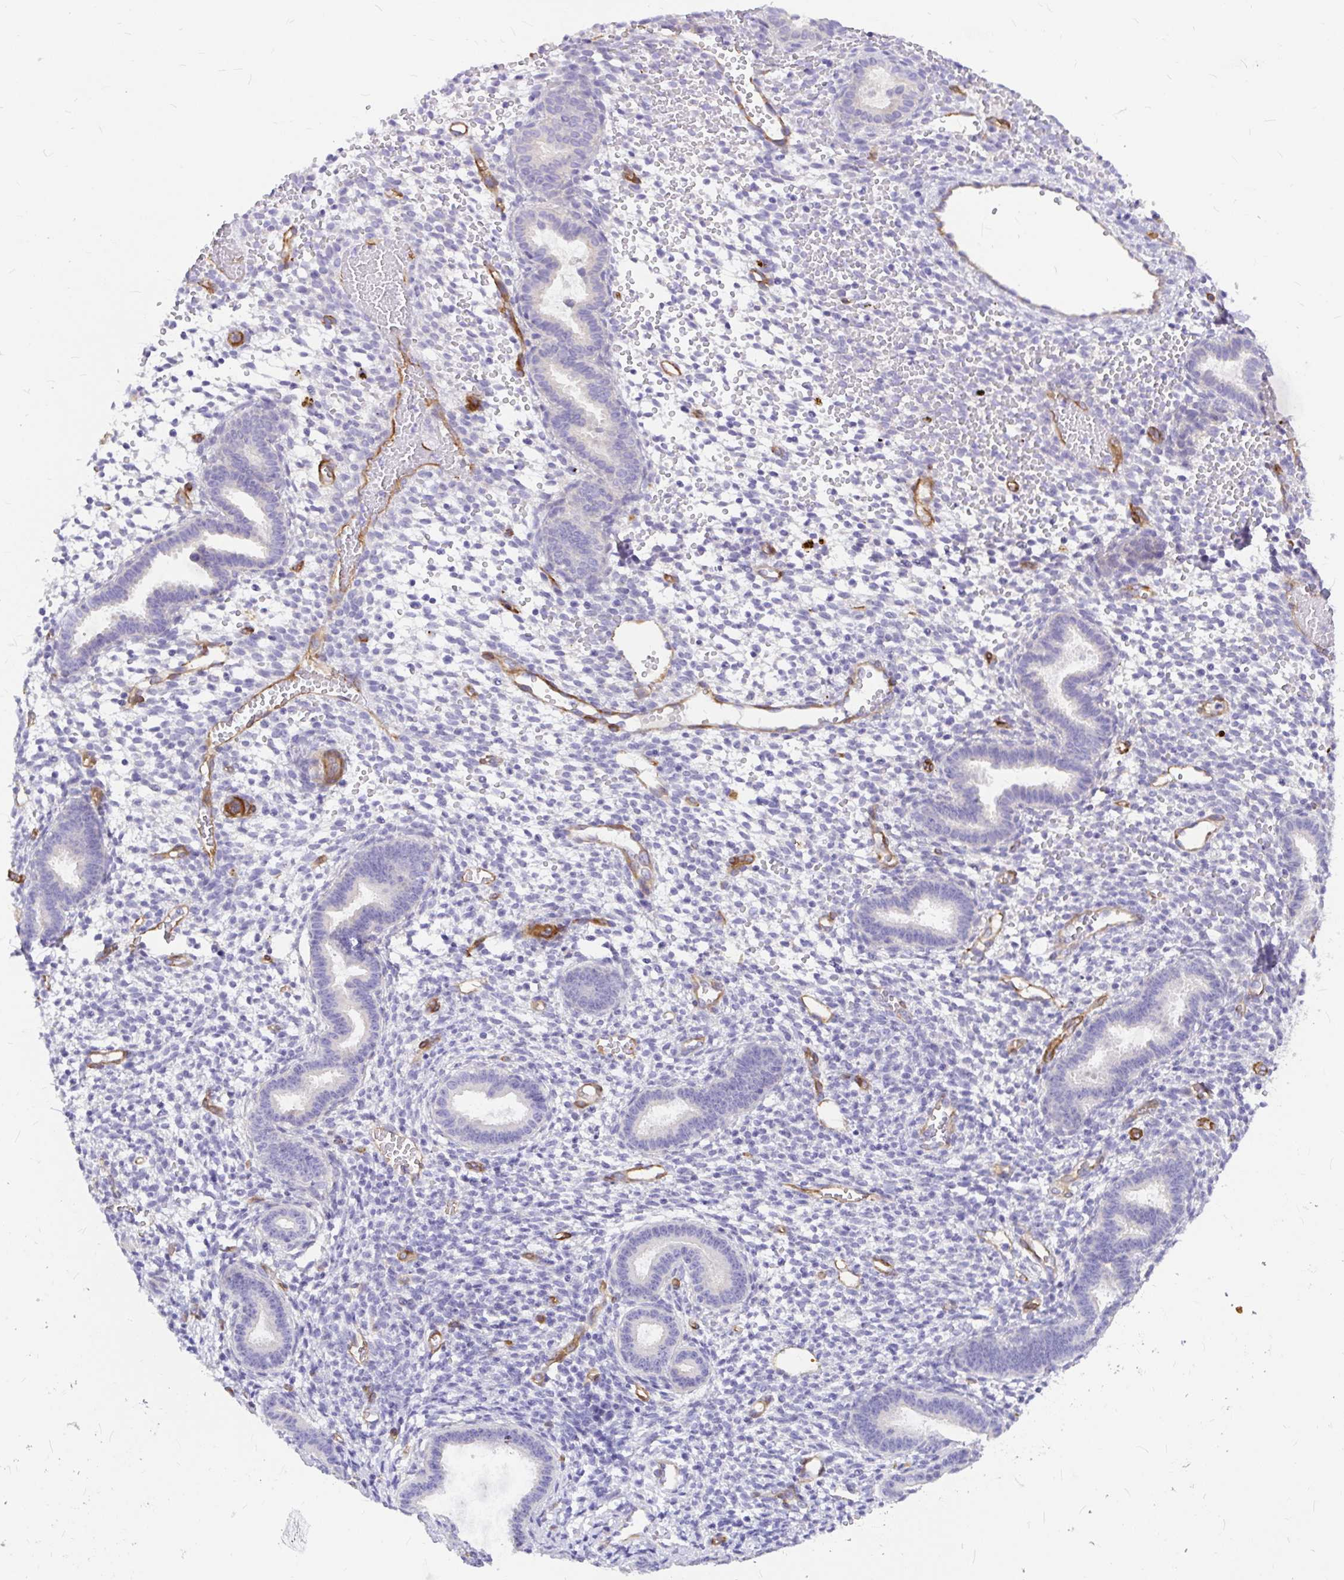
{"staining": {"intensity": "negative", "quantity": "none", "location": "none"}, "tissue": "endometrium", "cell_type": "Cells in endometrial stroma", "image_type": "normal", "snomed": [{"axis": "morphology", "description": "Normal tissue, NOS"}, {"axis": "topography", "description": "Endometrium"}], "caption": "The image exhibits no staining of cells in endometrial stroma in benign endometrium.", "gene": "MYO1B", "patient": {"sex": "female", "age": 36}}